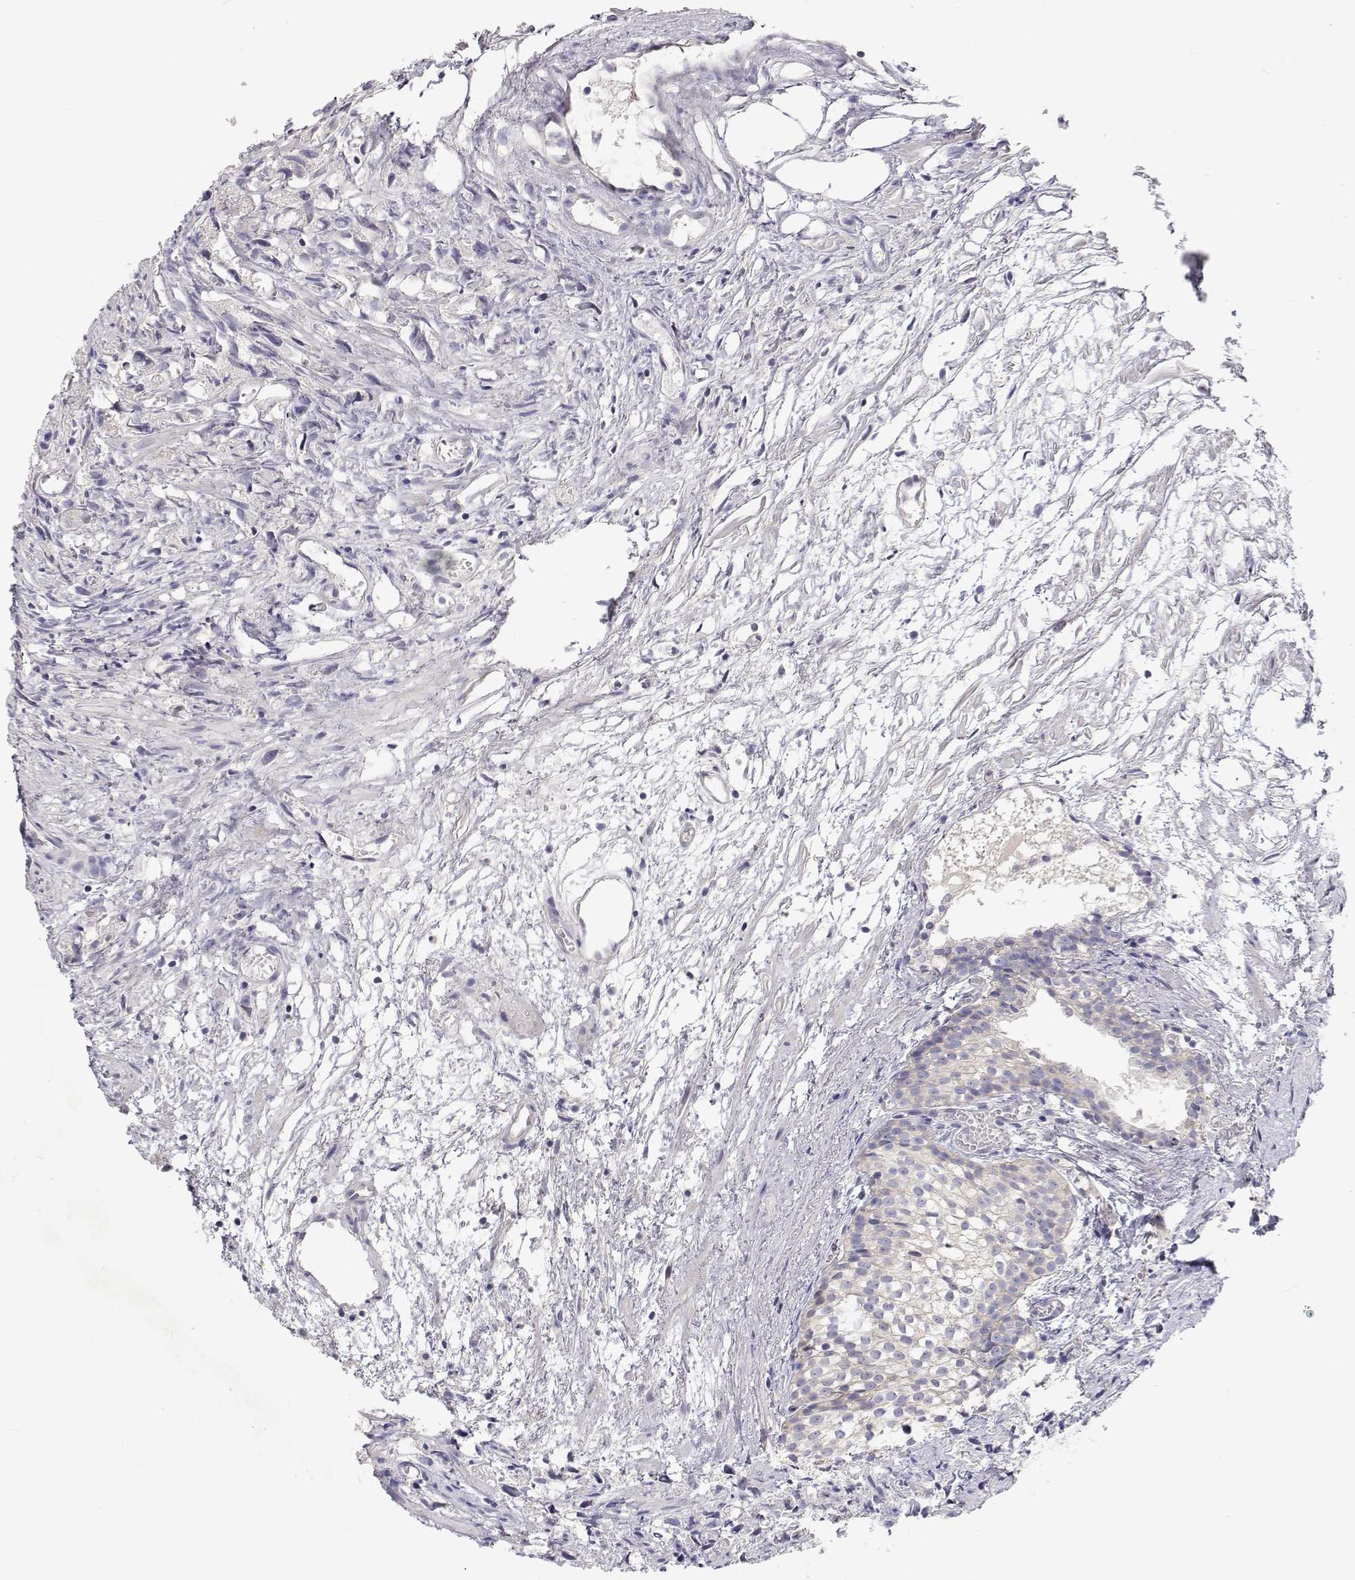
{"staining": {"intensity": "negative", "quantity": "none", "location": "none"}, "tissue": "prostate cancer", "cell_type": "Tumor cells", "image_type": "cancer", "snomed": [{"axis": "morphology", "description": "Adenocarcinoma, High grade"}, {"axis": "topography", "description": "Prostate"}], "caption": "A photomicrograph of prostate adenocarcinoma (high-grade) stained for a protein exhibits no brown staining in tumor cells.", "gene": "MYPN", "patient": {"sex": "male", "age": 75}}